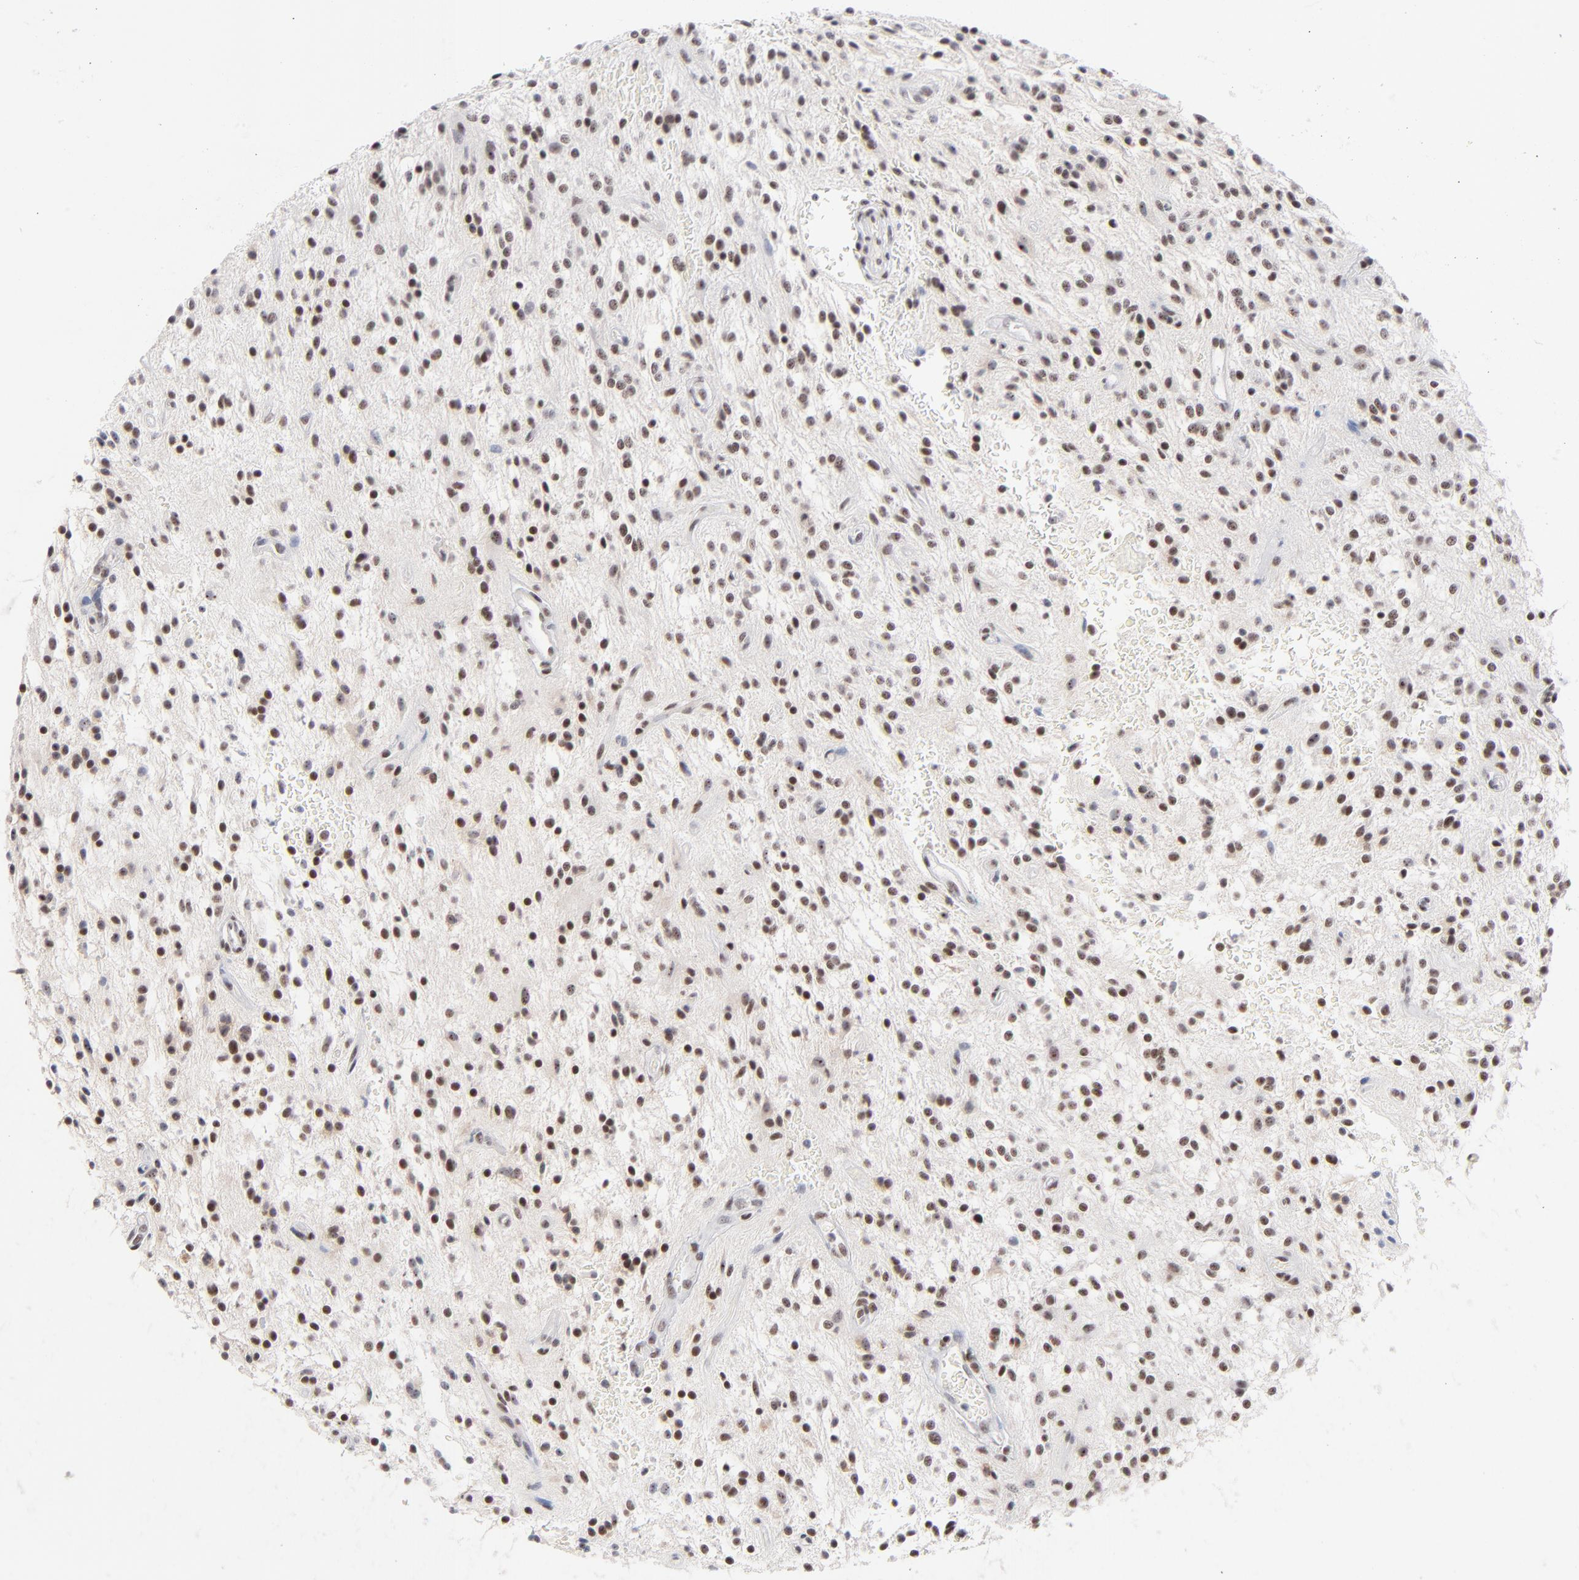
{"staining": {"intensity": "moderate", "quantity": ">75%", "location": "nuclear"}, "tissue": "glioma", "cell_type": "Tumor cells", "image_type": "cancer", "snomed": [{"axis": "morphology", "description": "Glioma, malignant, NOS"}, {"axis": "topography", "description": "Cerebellum"}], "caption": "This is an image of immunohistochemistry (IHC) staining of glioma, which shows moderate staining in the nuclear of tumor cells.", "gene": "ZNF143", "patient": {"sex": "female", "age": 10}}